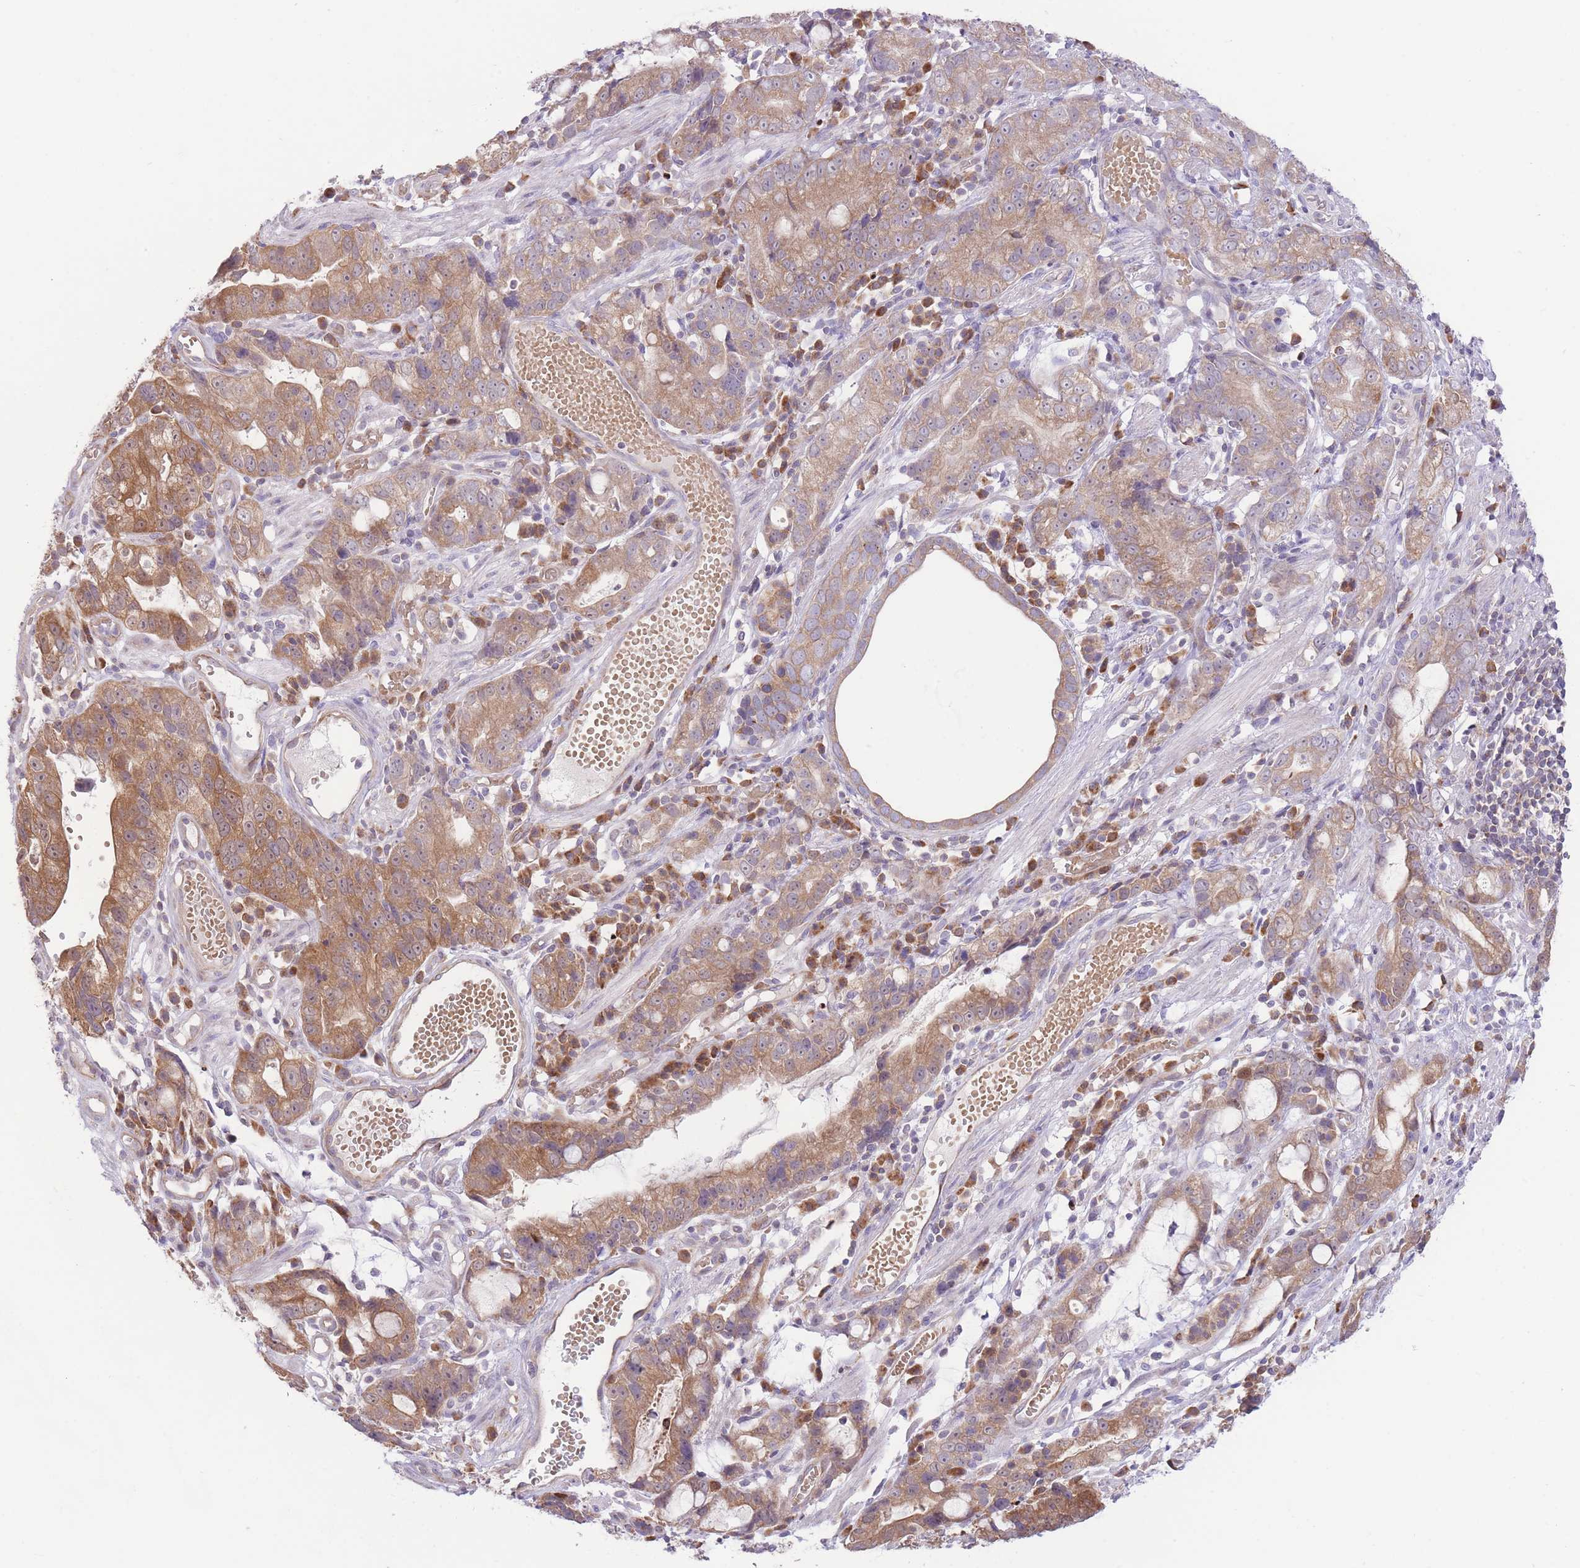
{"staining": {"intensity": "moderate", "quantity": ">75%", "location": "cytoplasmic/membranous"}, "tissue": "stomach cancer", "cell_type": "Tumor cells", "image_type": "cancer", "snomed": [{"axis": "morphology", "description": "Adenocarcinoma, NOS"}, {"axis": "topography", "description": "Stomach"}], "caption": "Stomach cancer (adenocarcinoma) stained with DAB (3,3'-diaminobenzidine) immunohistochemistry reveals medium levels of moderate cytoplasmic/membranous staining in approximately >75% of tumor cells. Immunohistochemistry stains the protein in brown and the nuclei are stained blue.", "gene": "BOLA2B", "patient": {"sex": "male", "age": 55}}